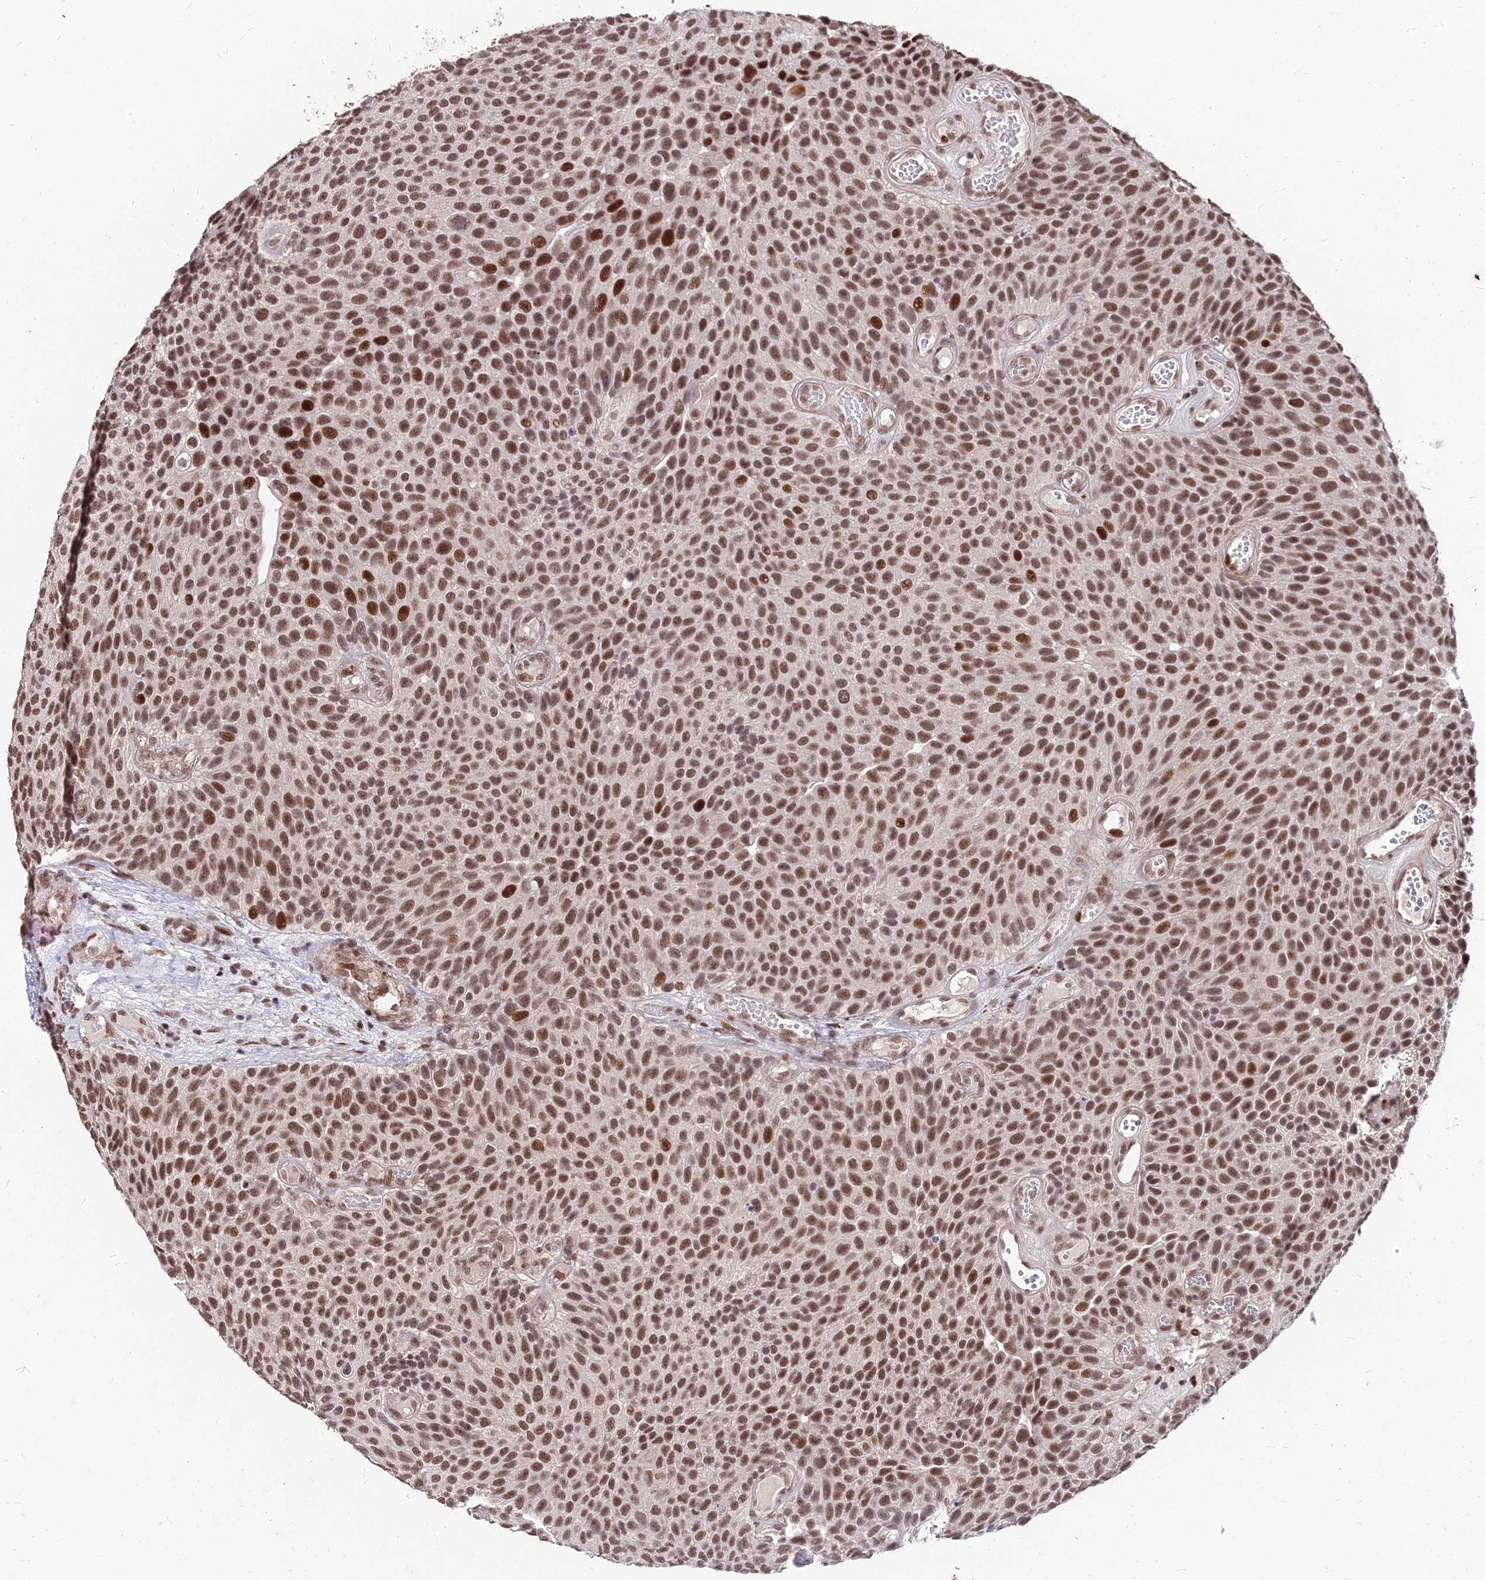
{"staining": {"intensity": "strong", "quantity": ">75%", "location": "nuclear"}, "tissue": "urothelial cancer", "cell_type": "Tumor cells", "image_type": "cancer", "snomed": [{"axis": "morphology", "description": "Urothelial carcinoma, Low grade"}, {"axis": "topography", "description": "Urinary bladder"}], "caption": "This photomicrograph demonstrates immunohistochemistry staining of urothelial cancer, with high strong nuclear expression in approximately >75% of tumor cells.", "gene": "ZBED4", "patient": {"sex": "male", "age": 89}}